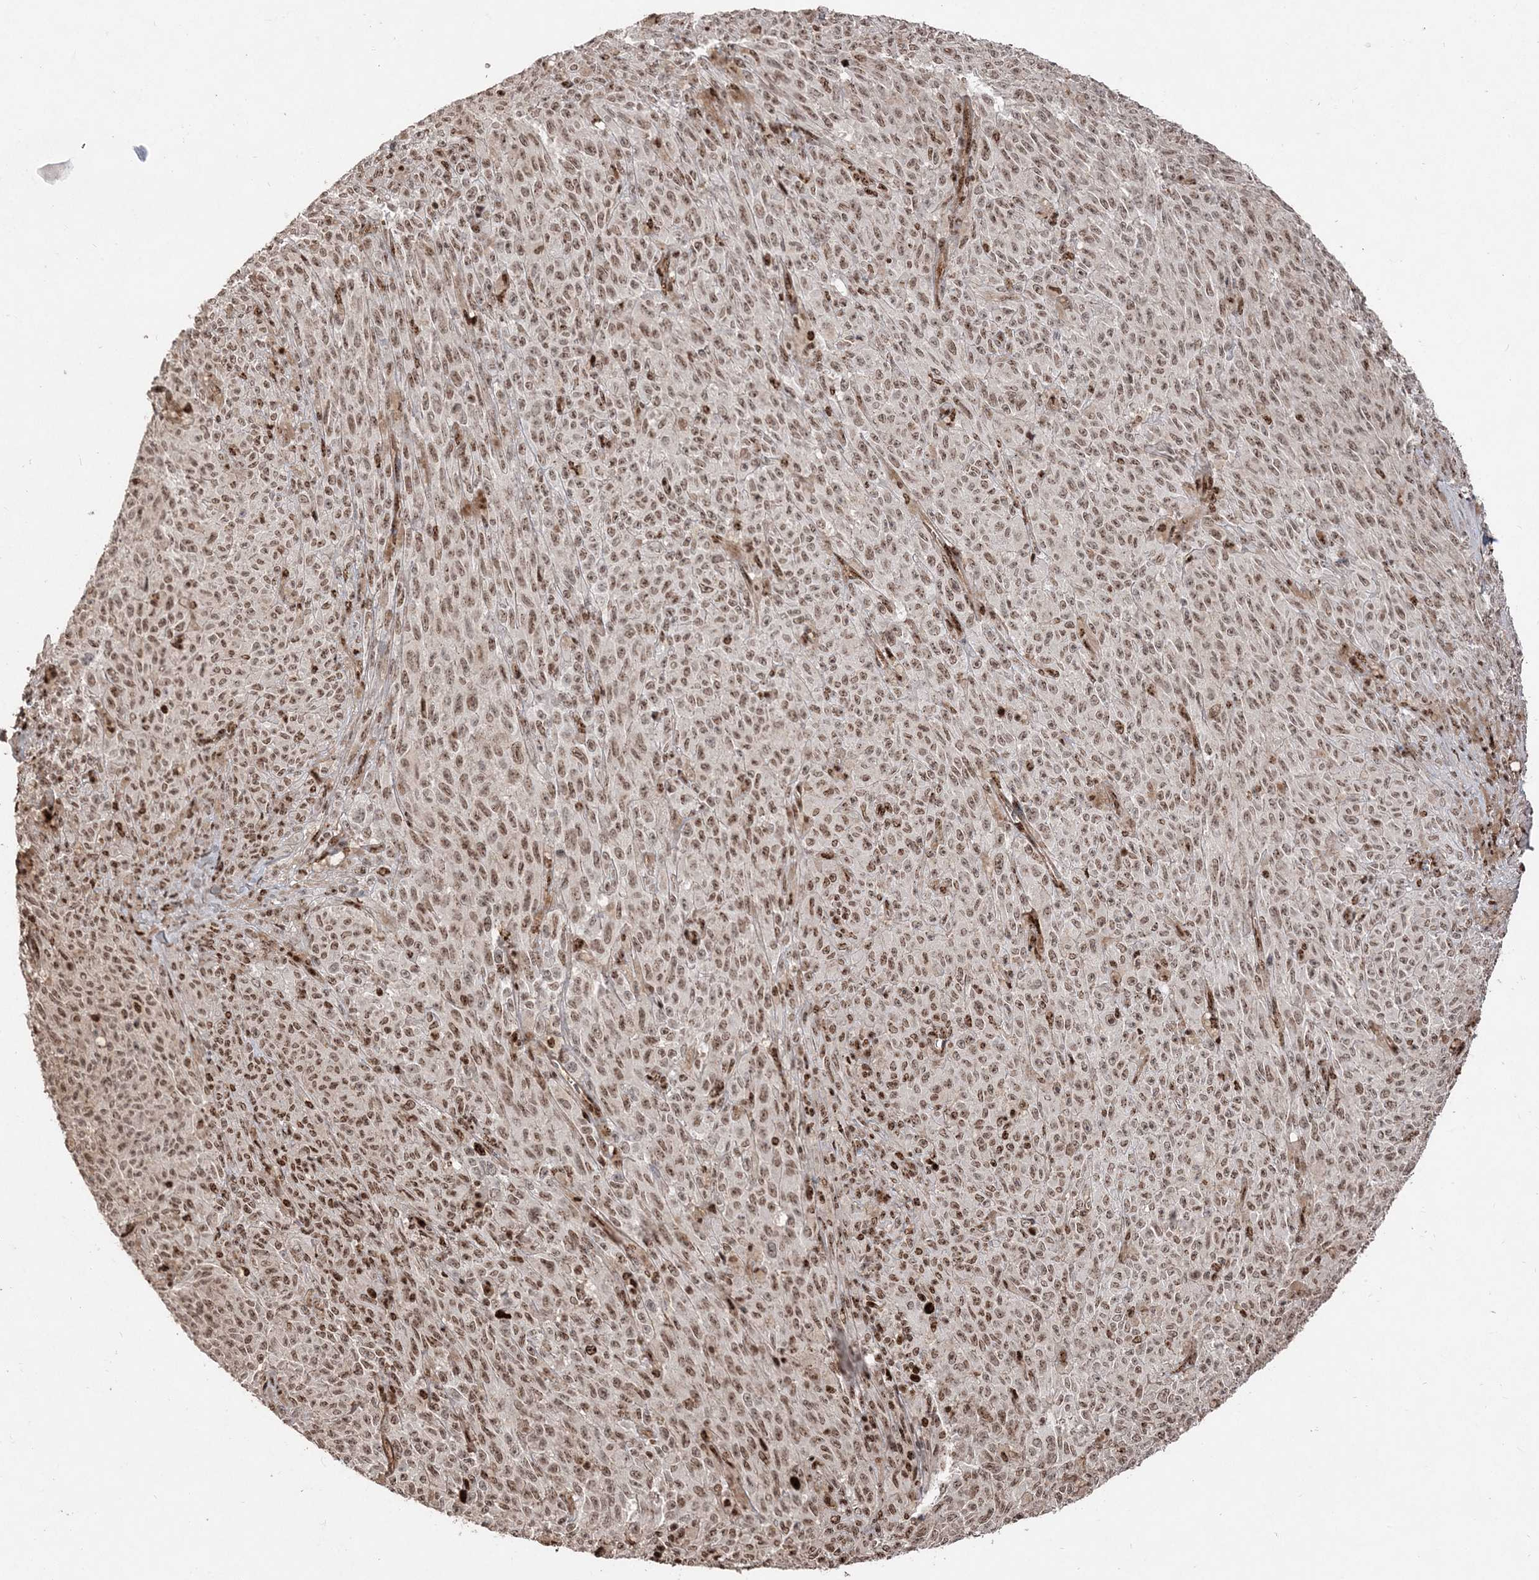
{"staining": {"intensity": "moderate", "quantity": ">75%", "location": "nuclear"}, "tissue": "melanoma", "cell_type": "Tumor cells", "image_type": "cancer", "snomed": [{"axis": "morphology", "description": "Malignant melanoma, NOS"}, {"axis": "topography", "description": "Skin"}], "caption": "This histopathology image displays immunohistochemistry (IHC) staining of human malignant melanoma, with medium moderate nuclear positivity in about >75% of tumor cells.", "gene": "RBM17", "patient": {"sex": "female", "age": 82}}